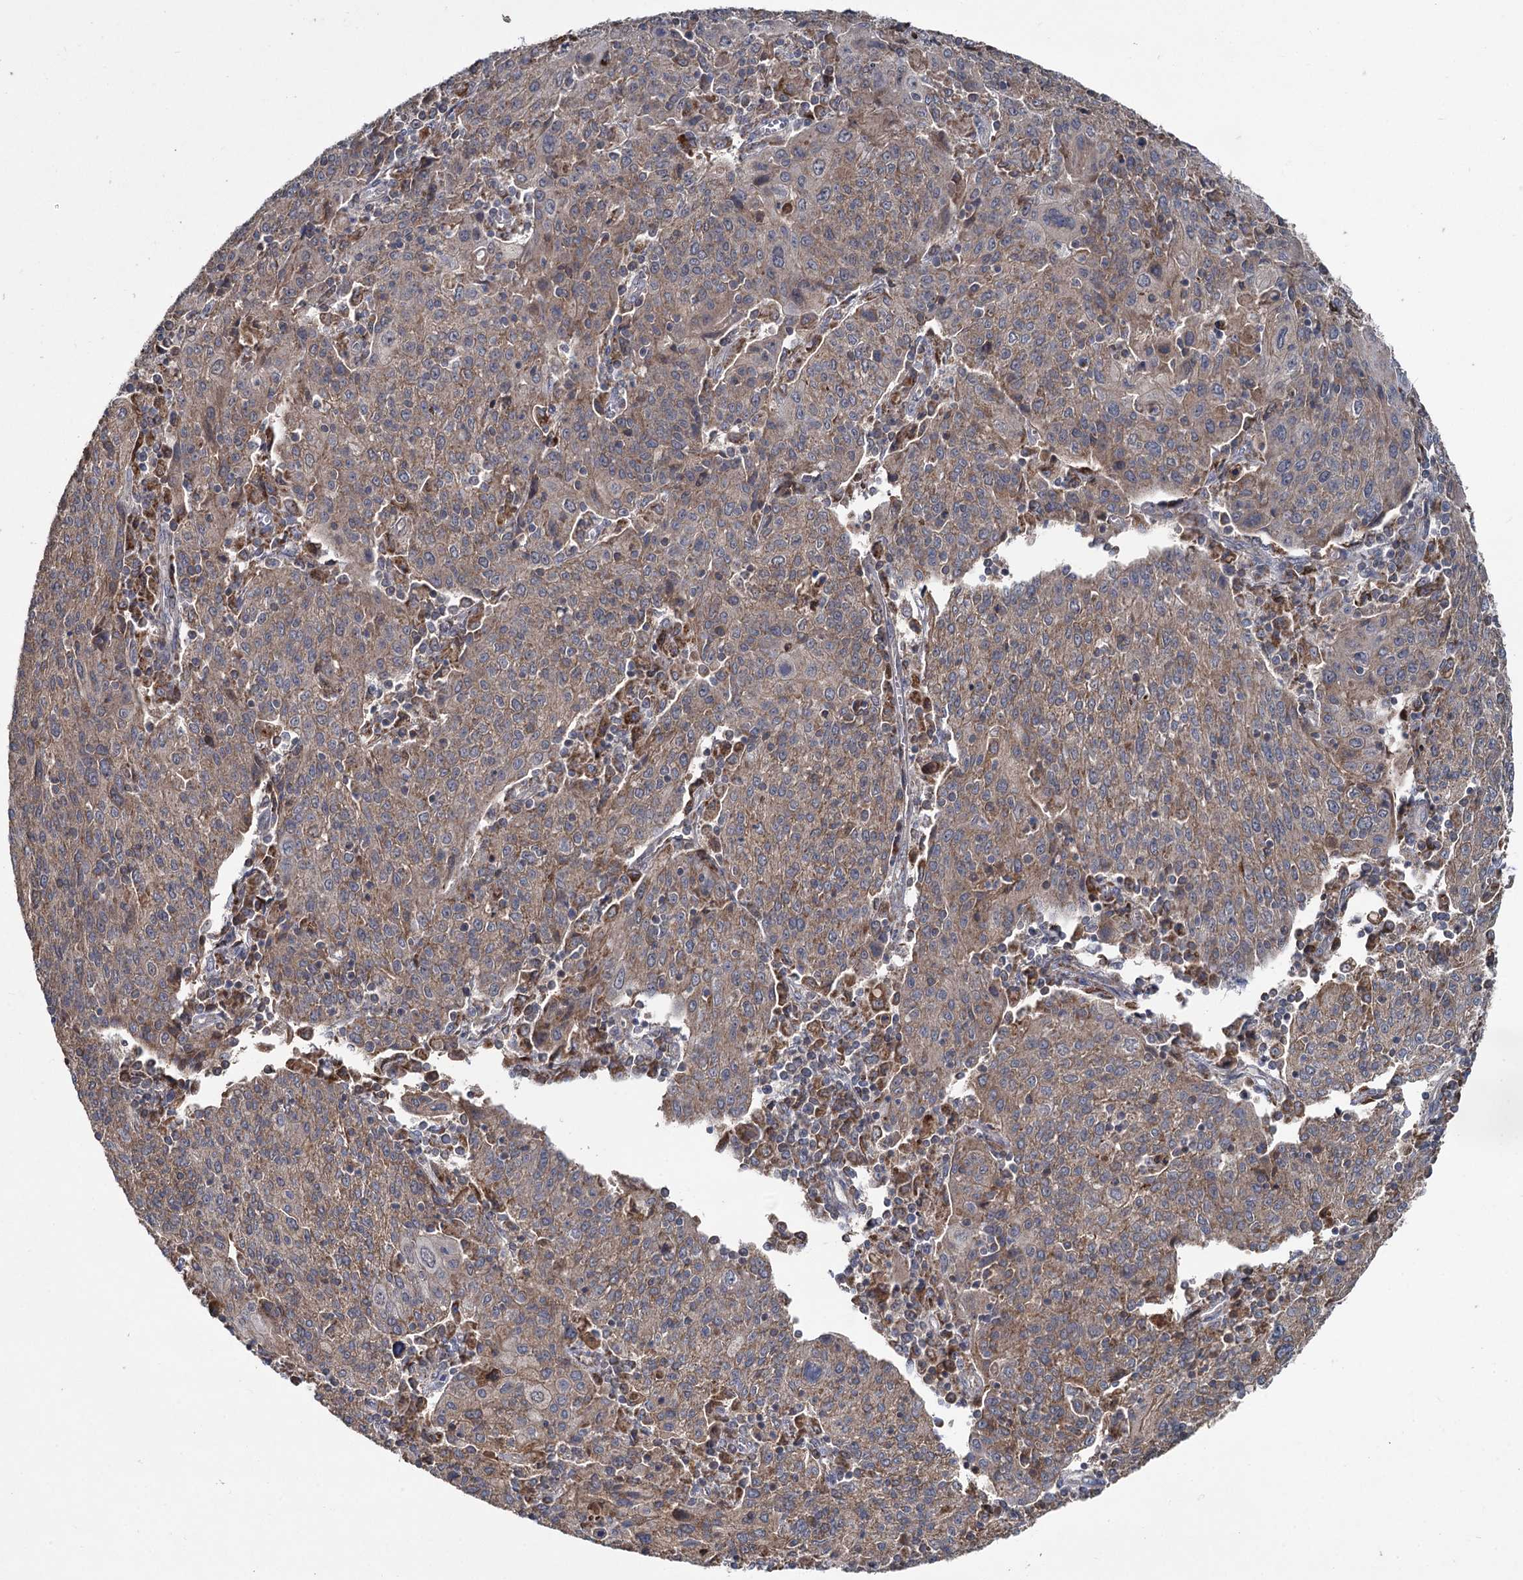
{"staining": {"intensity": "moderate", "quantity": ">75%", "location": "cytoplasmic/membranous"}, "tissue": "cervical cancer", "cell_type": "Tumor cells", "image_type": "cancer", "snomed": [{"axis": "morphology", "description": "Squamous cell carcinoma, NOS"}, {"axis": "topography", "description": "Cervix"}], "caption": "Cervical cancer stained with DAB (3,3'-diaminobenzidine) immunohistochemistry reveals medium levels of moderate cytoplasmic/membranous positivity in about >75% of tumor cells.", "gene": "METTL4", "patient": {"sex": "female", "age": 67}}